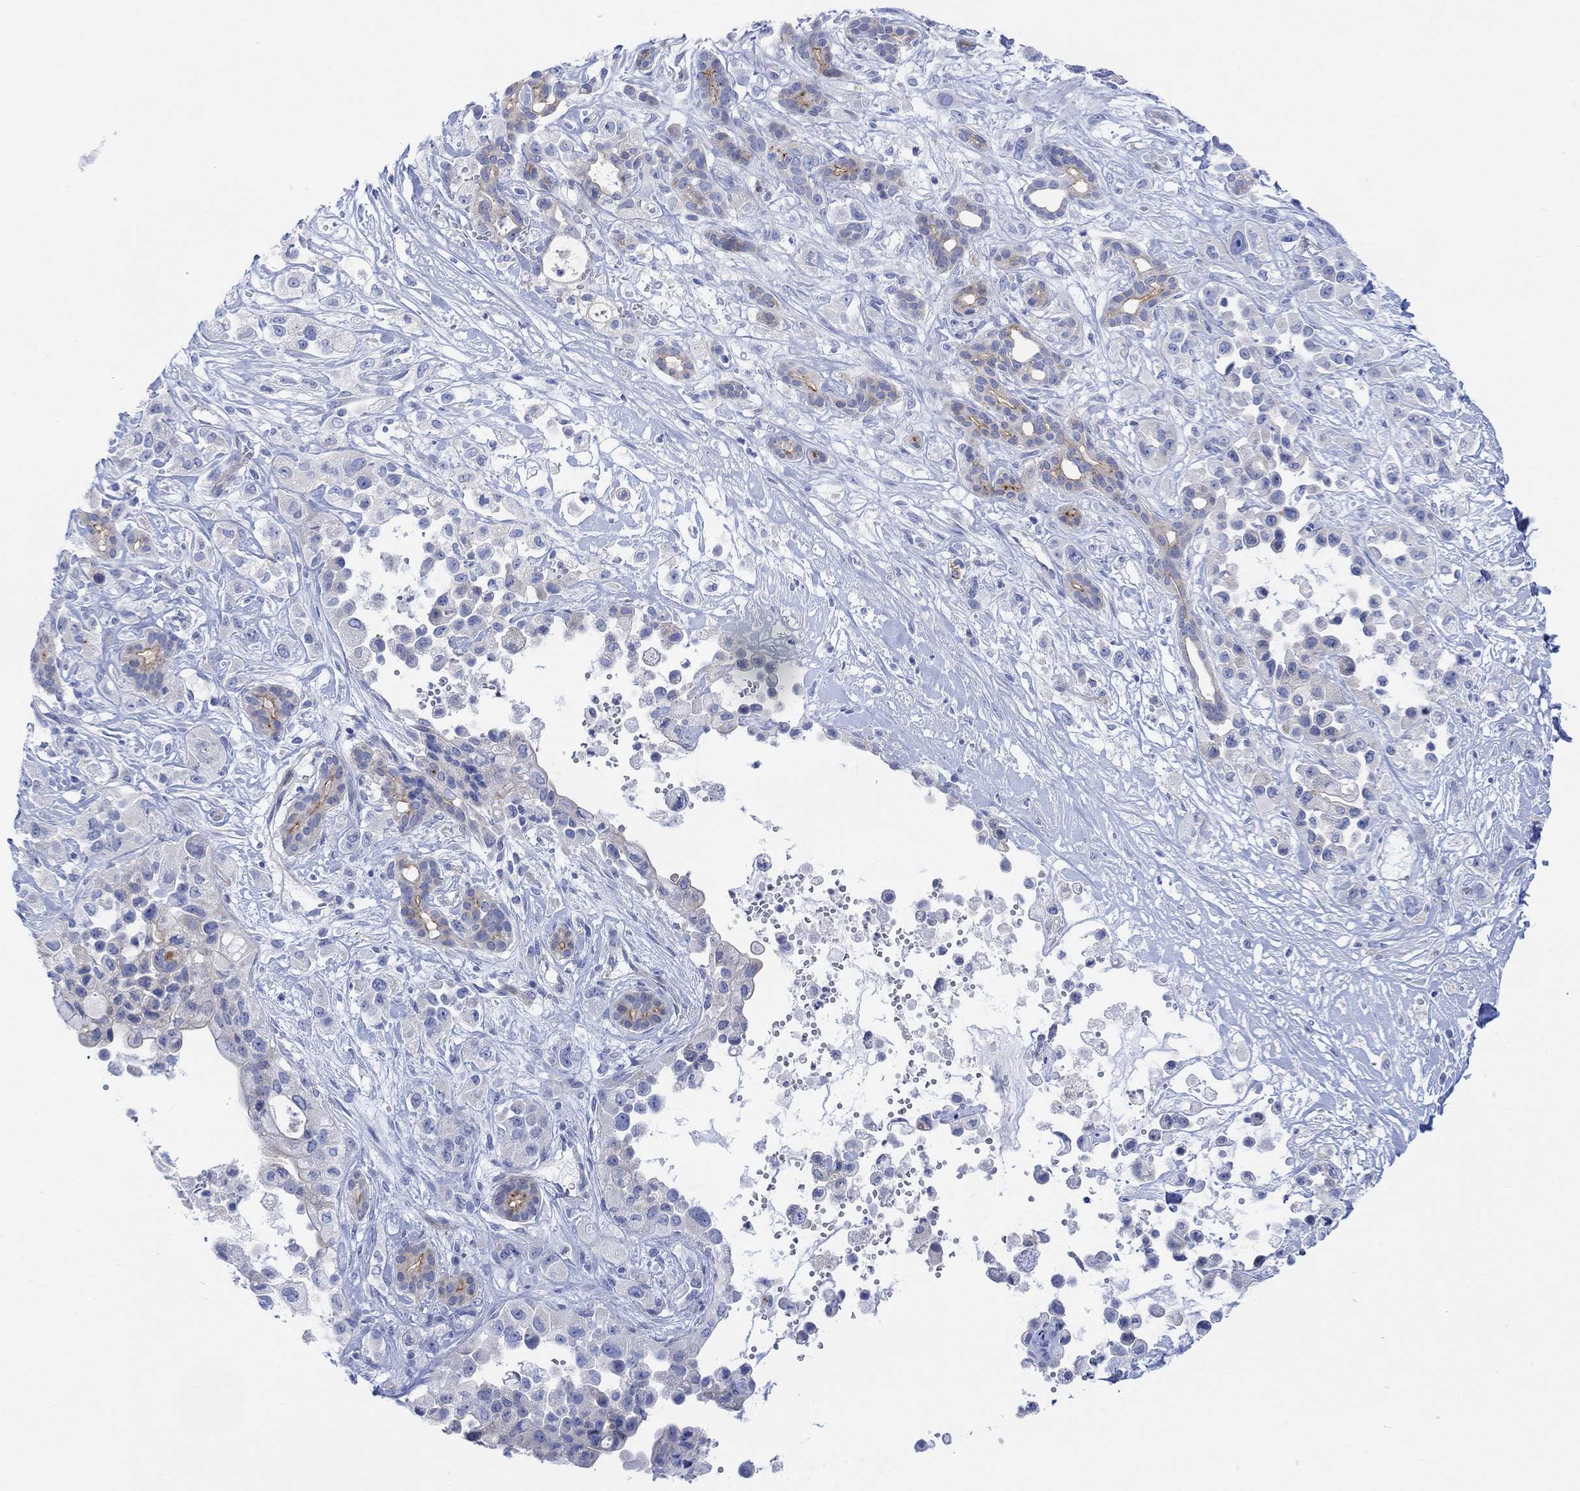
{"staining": {"intensity": "moderate", "quantity": "<25%", "location": "cytoplasmic/membranous"}, "tissue": "pancreatic cancer", "cell_type": "Tumor cells", "image_type": "cancer", "snomed": [{"axis": "morphology", "description": "Adenocarcinoma, NOS"}, {"axis": "topography", "description": "Pancreas"}], "caption": "High-magnification brightfield microscopy of pancreatic cancer stained with DAB (3,3'-diaminobenzidine) (brown) and counterstained with hematoxylin (blue). tumor cells exhibit moderate cytoplasmic/membranous positivity is appreciated in about<25% of cells.", "gene": "TLDC2", "patient": {"sex": "male", "age": 44}}